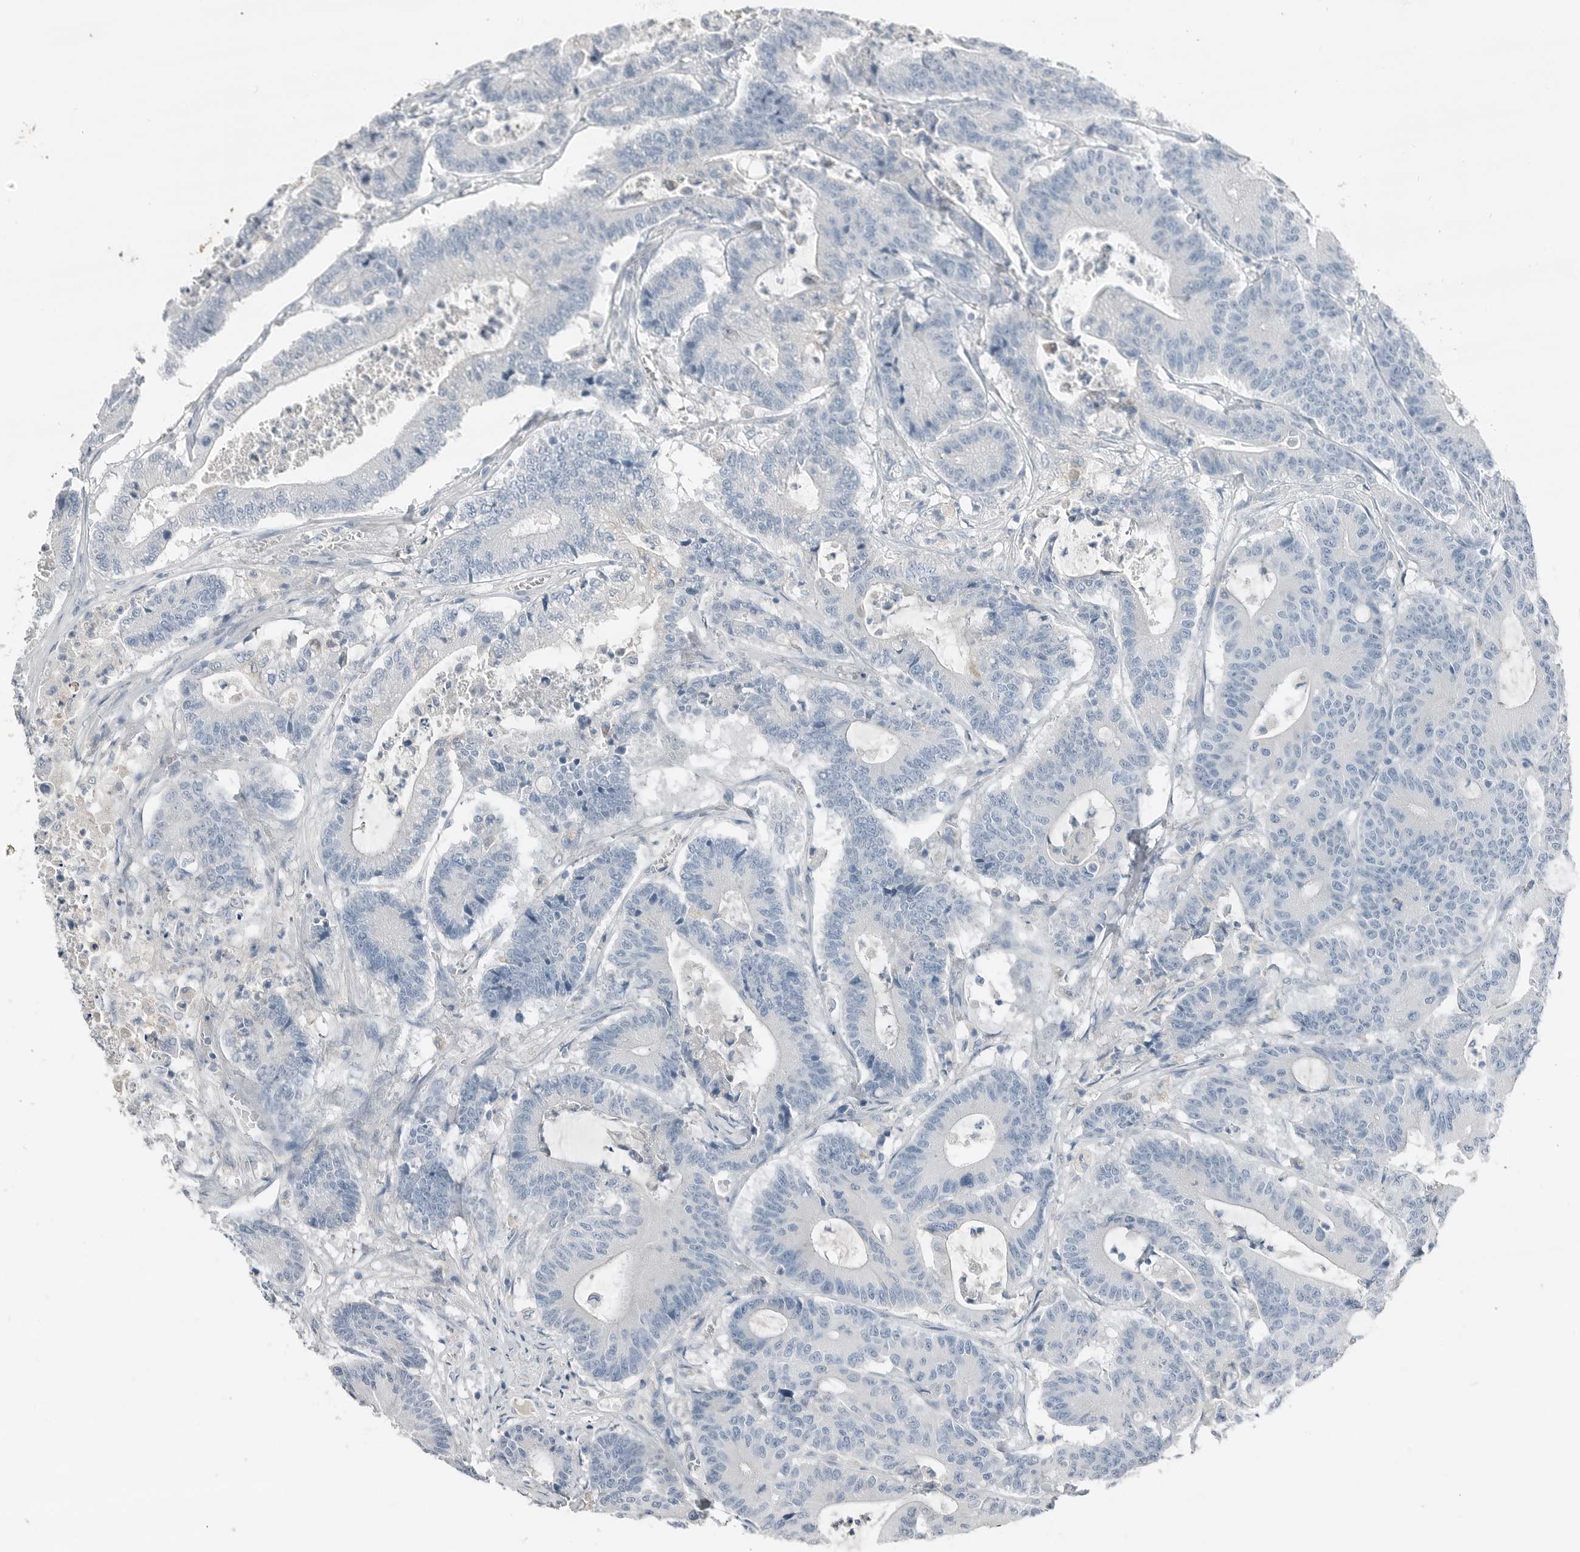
{"staining": {"intensity": "negative", "quantity": "none", "location": "none"}, "tissue": "colorectal cancer", "cell_type": "Tumor cells", "image_type": "cancer", "snomed": [{"axis": "morphology", "description": "Adenocarcinoma, NOS"}, {"axis": "topography", "description": "Colon"}], "caption": "IHC micrograph of neoplastic tissue: colorectal cancer stained with DAB (3,3'-diaminobenzidine) demonstrates no significant protein positivity in tumor cells.", "gene": "SERPINB7", "patient": {"sex": "female", "age": 84}}